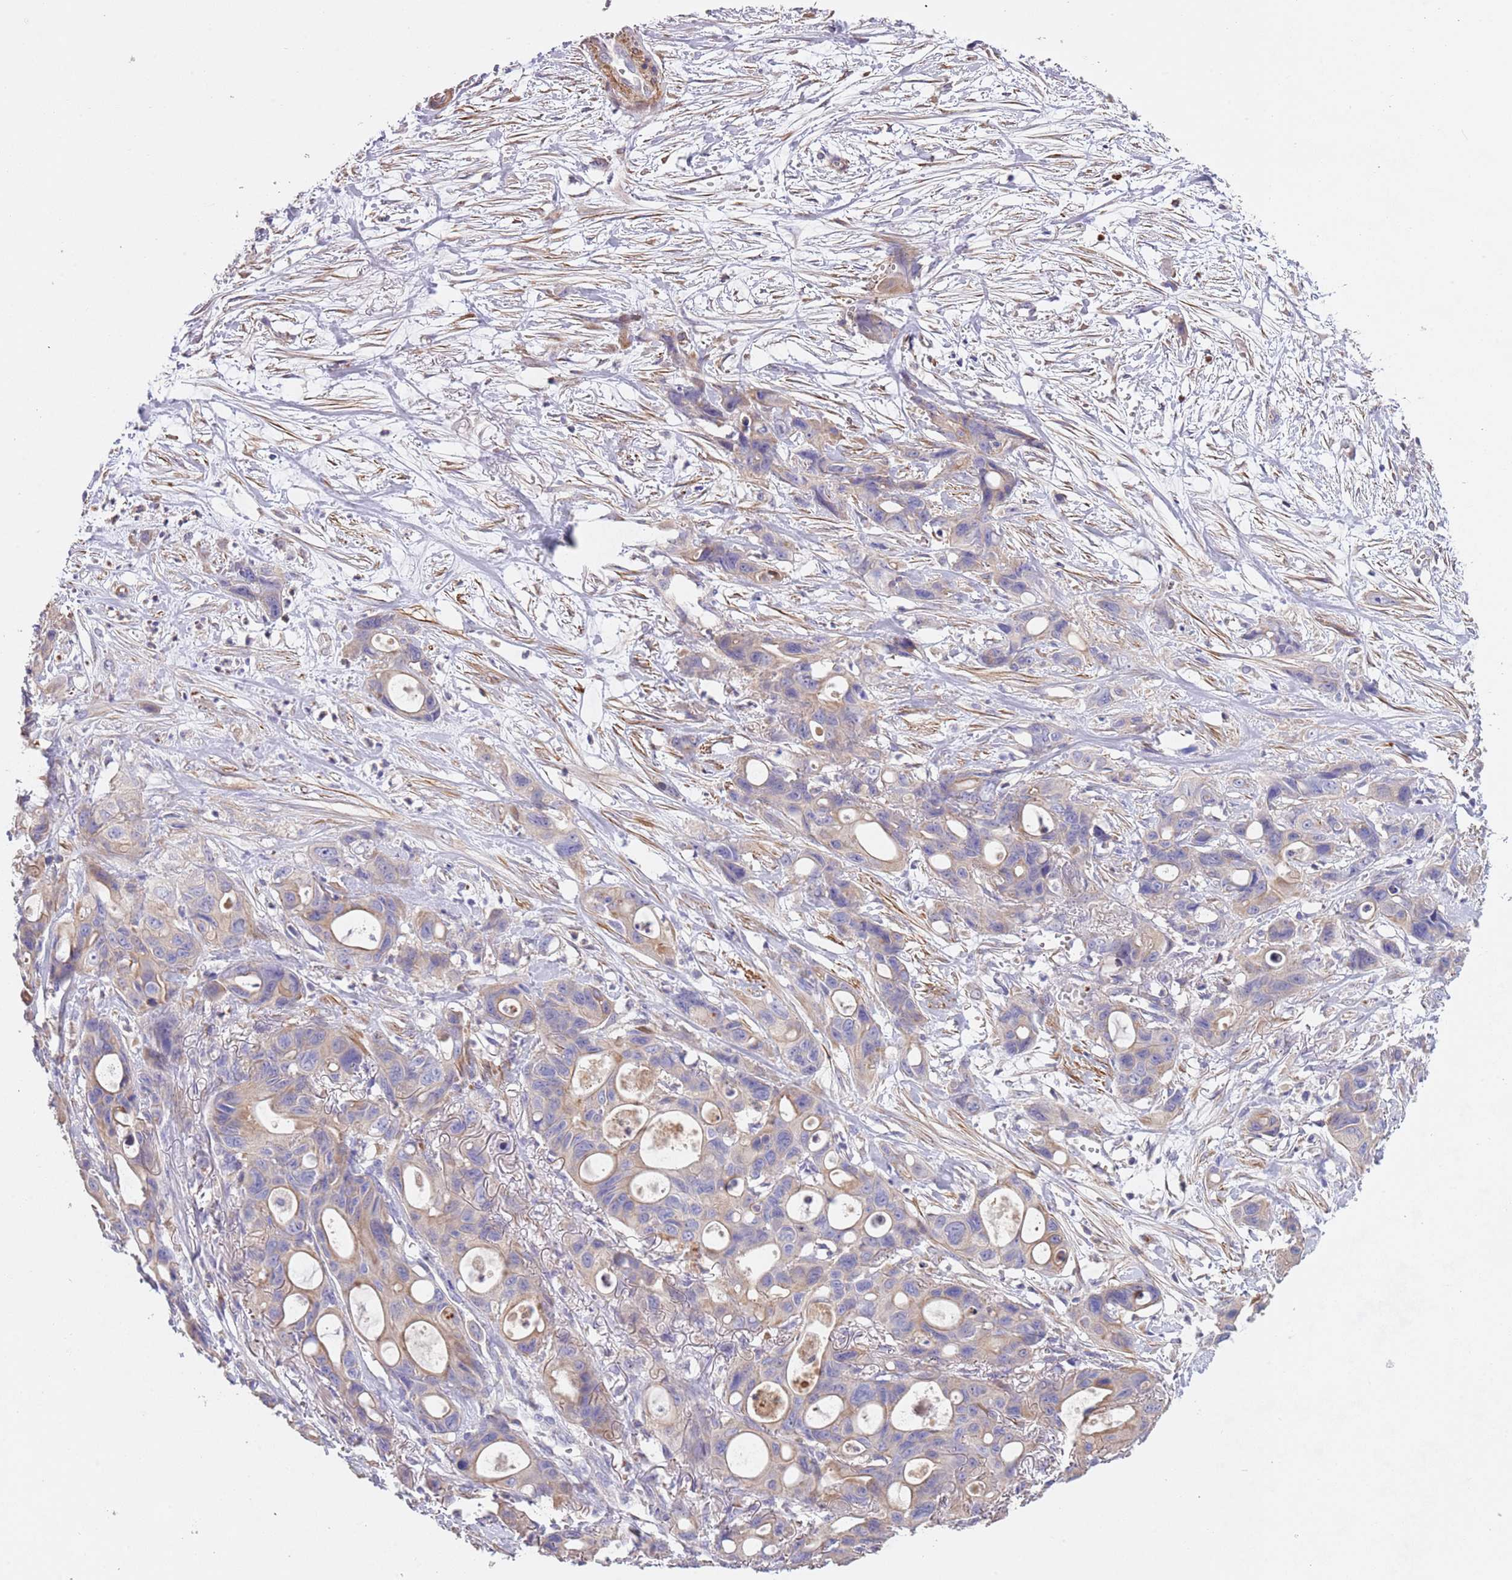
{"staining": {"intensity": "weak", "quantity": "25%-75%", "location": "cytoplasmic/membranous"}, "tissue": "ovarian cancer", "cell_type": "Tumor cells", "image_type": "cancer", "snomed": [{"axis": "morphology", "description": "Cystadenocarcinoma, mucinous, NOS"}, {"axis": "topography", "description": "Ovary"}], "caption": "The histopathology image shows a brown stain indicating the presence of a protein in the cytoplasmic/membranous of tumor cells in ovarian cancer.", "gene": "PIGA", "patient": {"sex": "female", "age": 70}}